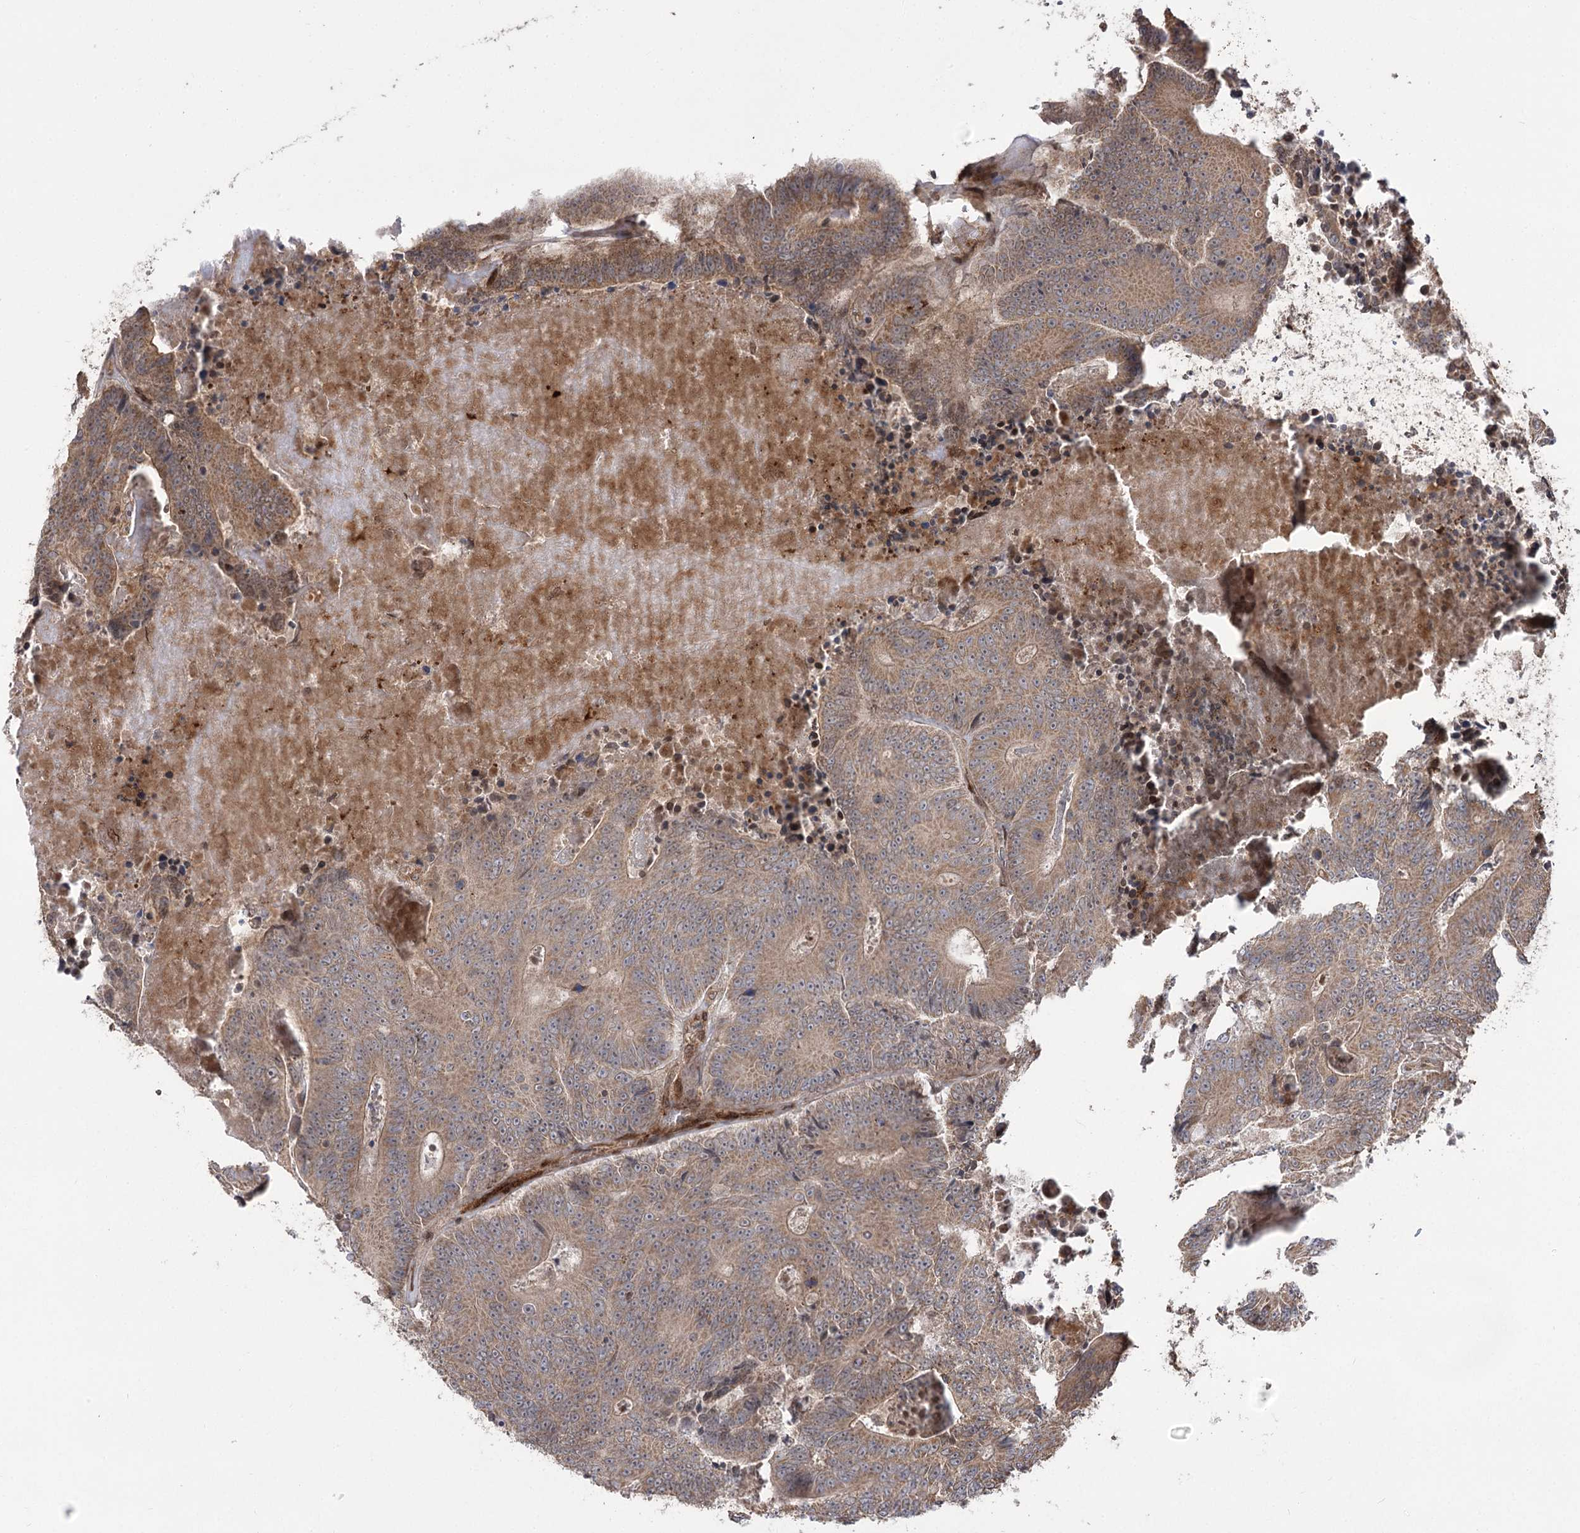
{"staining": {"intensity": "weak", "quantity": ">75%", "location": "cytoplasmic/membranous"}, "tissue": "colorectal cancer", "cell_type": "Tumor cells", "image_type": "cancer", "snomed": [{"axis": "morphology", "description": "Adenocarcinoma, NOS"}, {"axis": "topography", "description": "Colon"}], "caption": "Protein positivity by IHC demonstrates weak cytoplasmic/membranous staining in about >75% of tumor cells in colorectal adenocarcinoma.", "gene": "TENM2", "patient": {"sex": "male", "age": 83}}